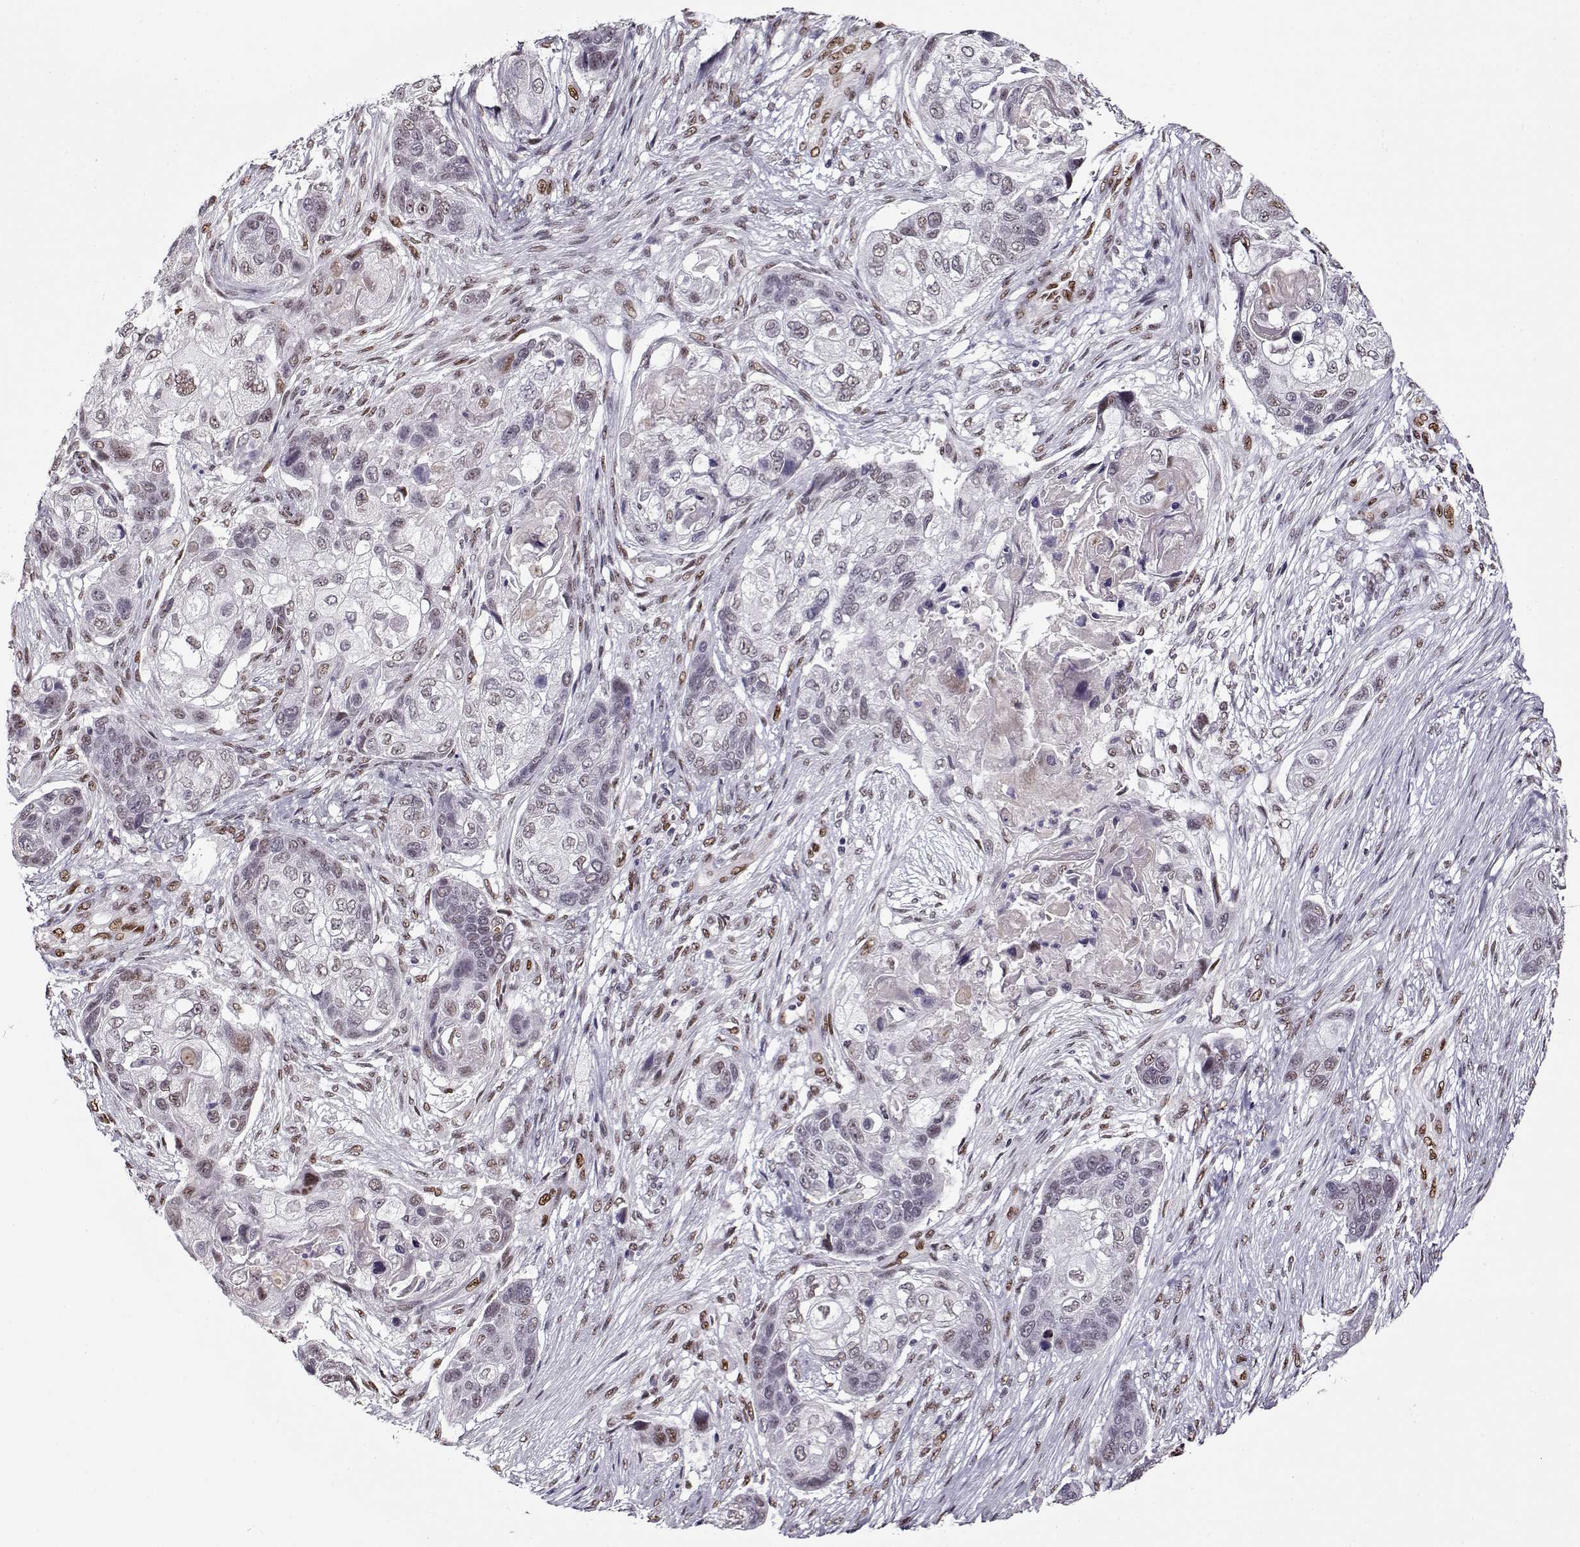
{"staining": {"intensity": "moderate", "quantity": "<25%", "location": "nuclear"}, "tissue": "lung cancer", "cell_type": "Tumor cells", "image_type": "cancer", "snomed": [{"axis": "morphology", "description": "Squamous cell carcinoma, NOS"}, {"axis": "topography", "description": "Lung"}], "caption": "An immunohistochemistry (IHC) micrograph of tumor tissue is shown. Protein staining in brown shows moderate nuclear positivity in lung cancer (squamous cell carcinoma) within tumor cells.", "gene": "PRMT8", "patient": {"sex": "male", "age": 69}}